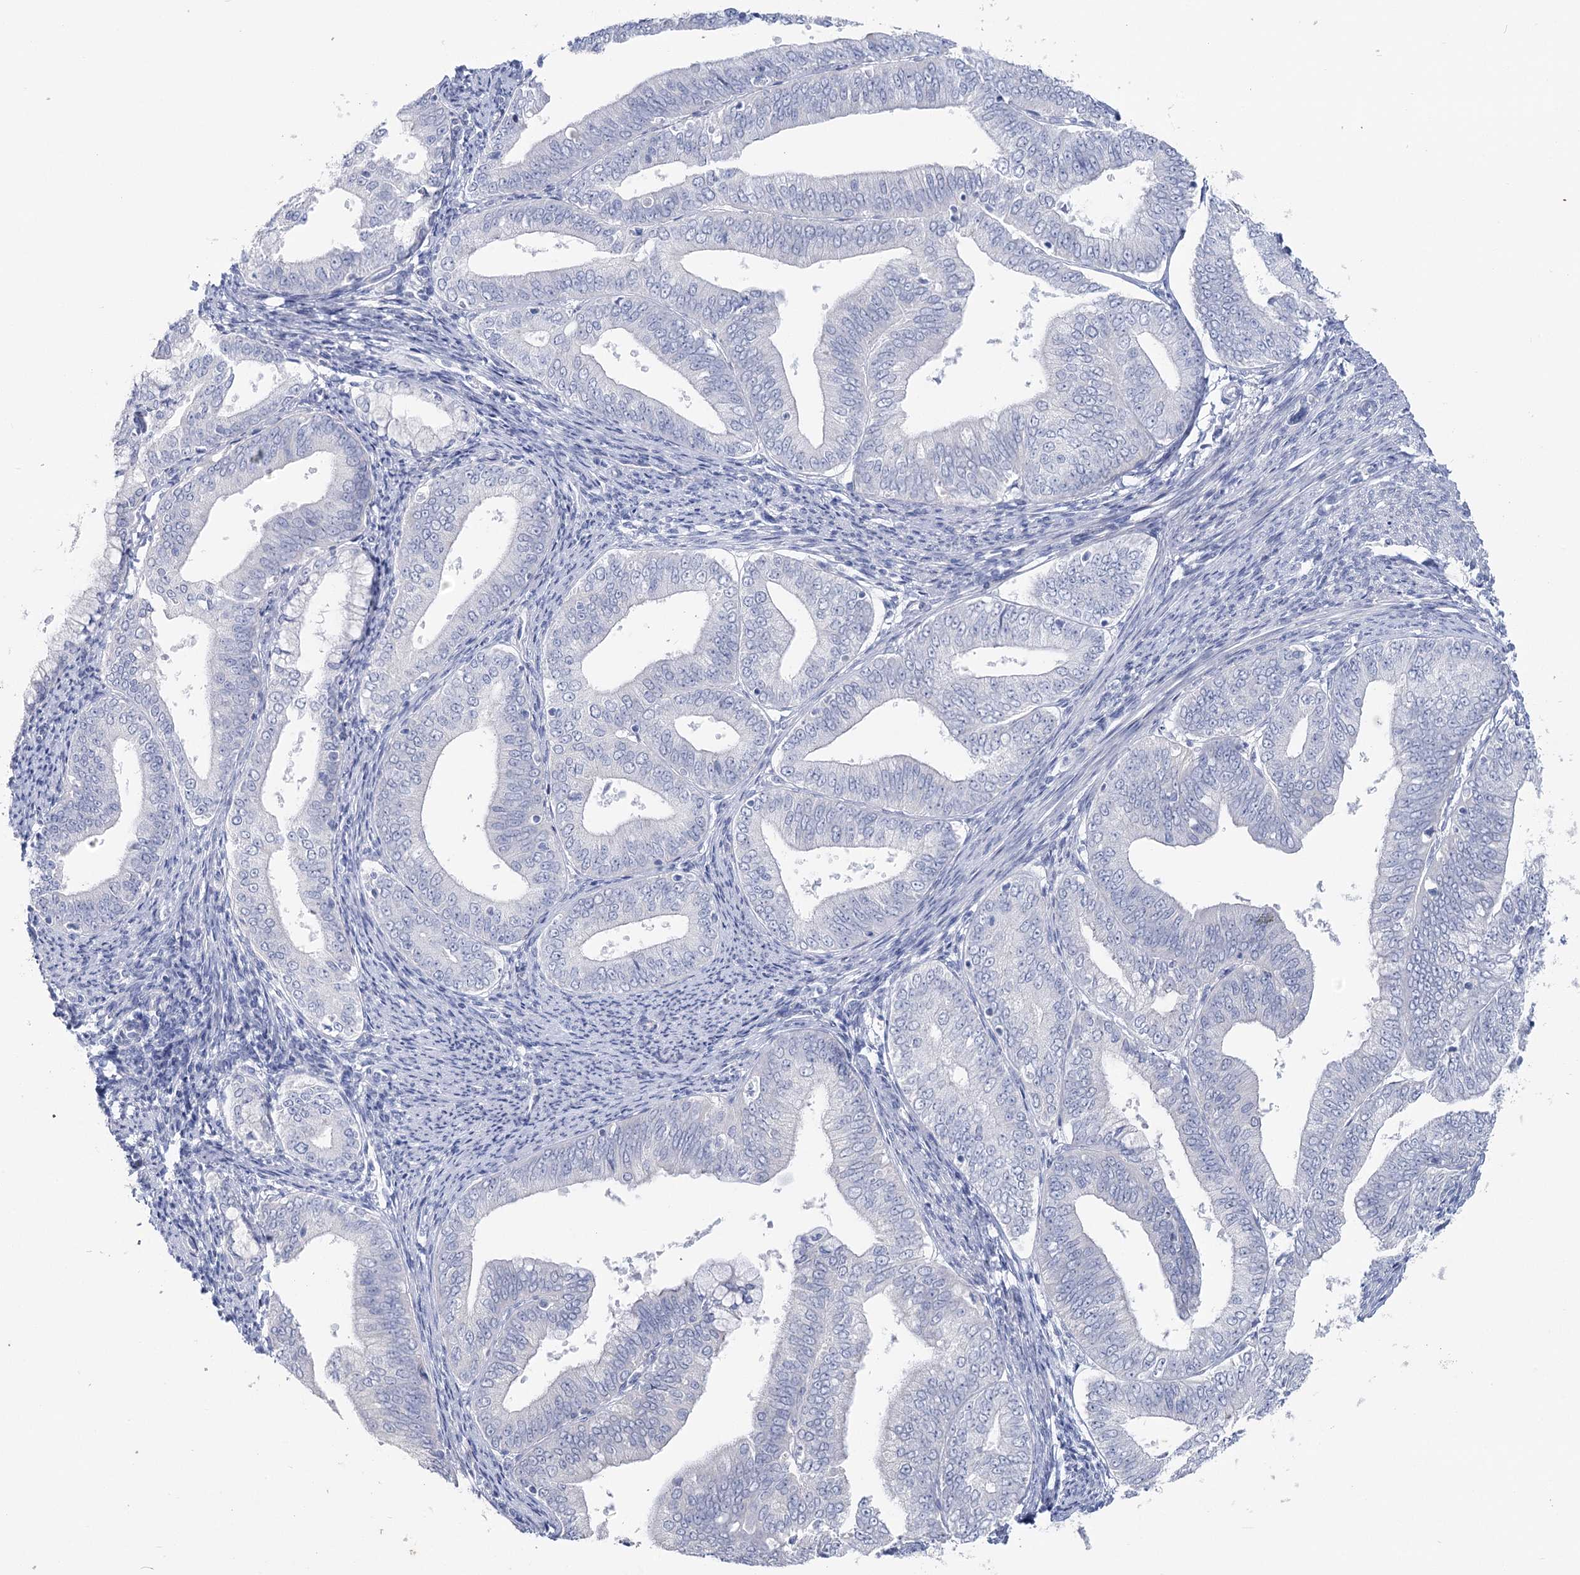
{"staining": {"intensity": "negative", "quantity": "none", "location": "none"}, "tissue": "endometrial cancer", "cell_type": "Tumor cells", "image_type": "cancer", "snomed": [{"axis": "morphology", "description": "Adenocarcinoma, NOS"}, {"axis": "topography", "description": "Endometrium"}], "caption": "IHC micrograph of endometrial cancer (adenocarcinoma) stained for a protein (brown), which demonstrates no staining in tumor cells. (Stains: DAB (3,3'-diaminobenzidine) immunohistochemistry (IHC) with hematoxylin counter stain, Microscopy: brightfield microscopy at high magnification).", "gene": "CCDC88A", "patient": {"sex": "female", "age": 63}}